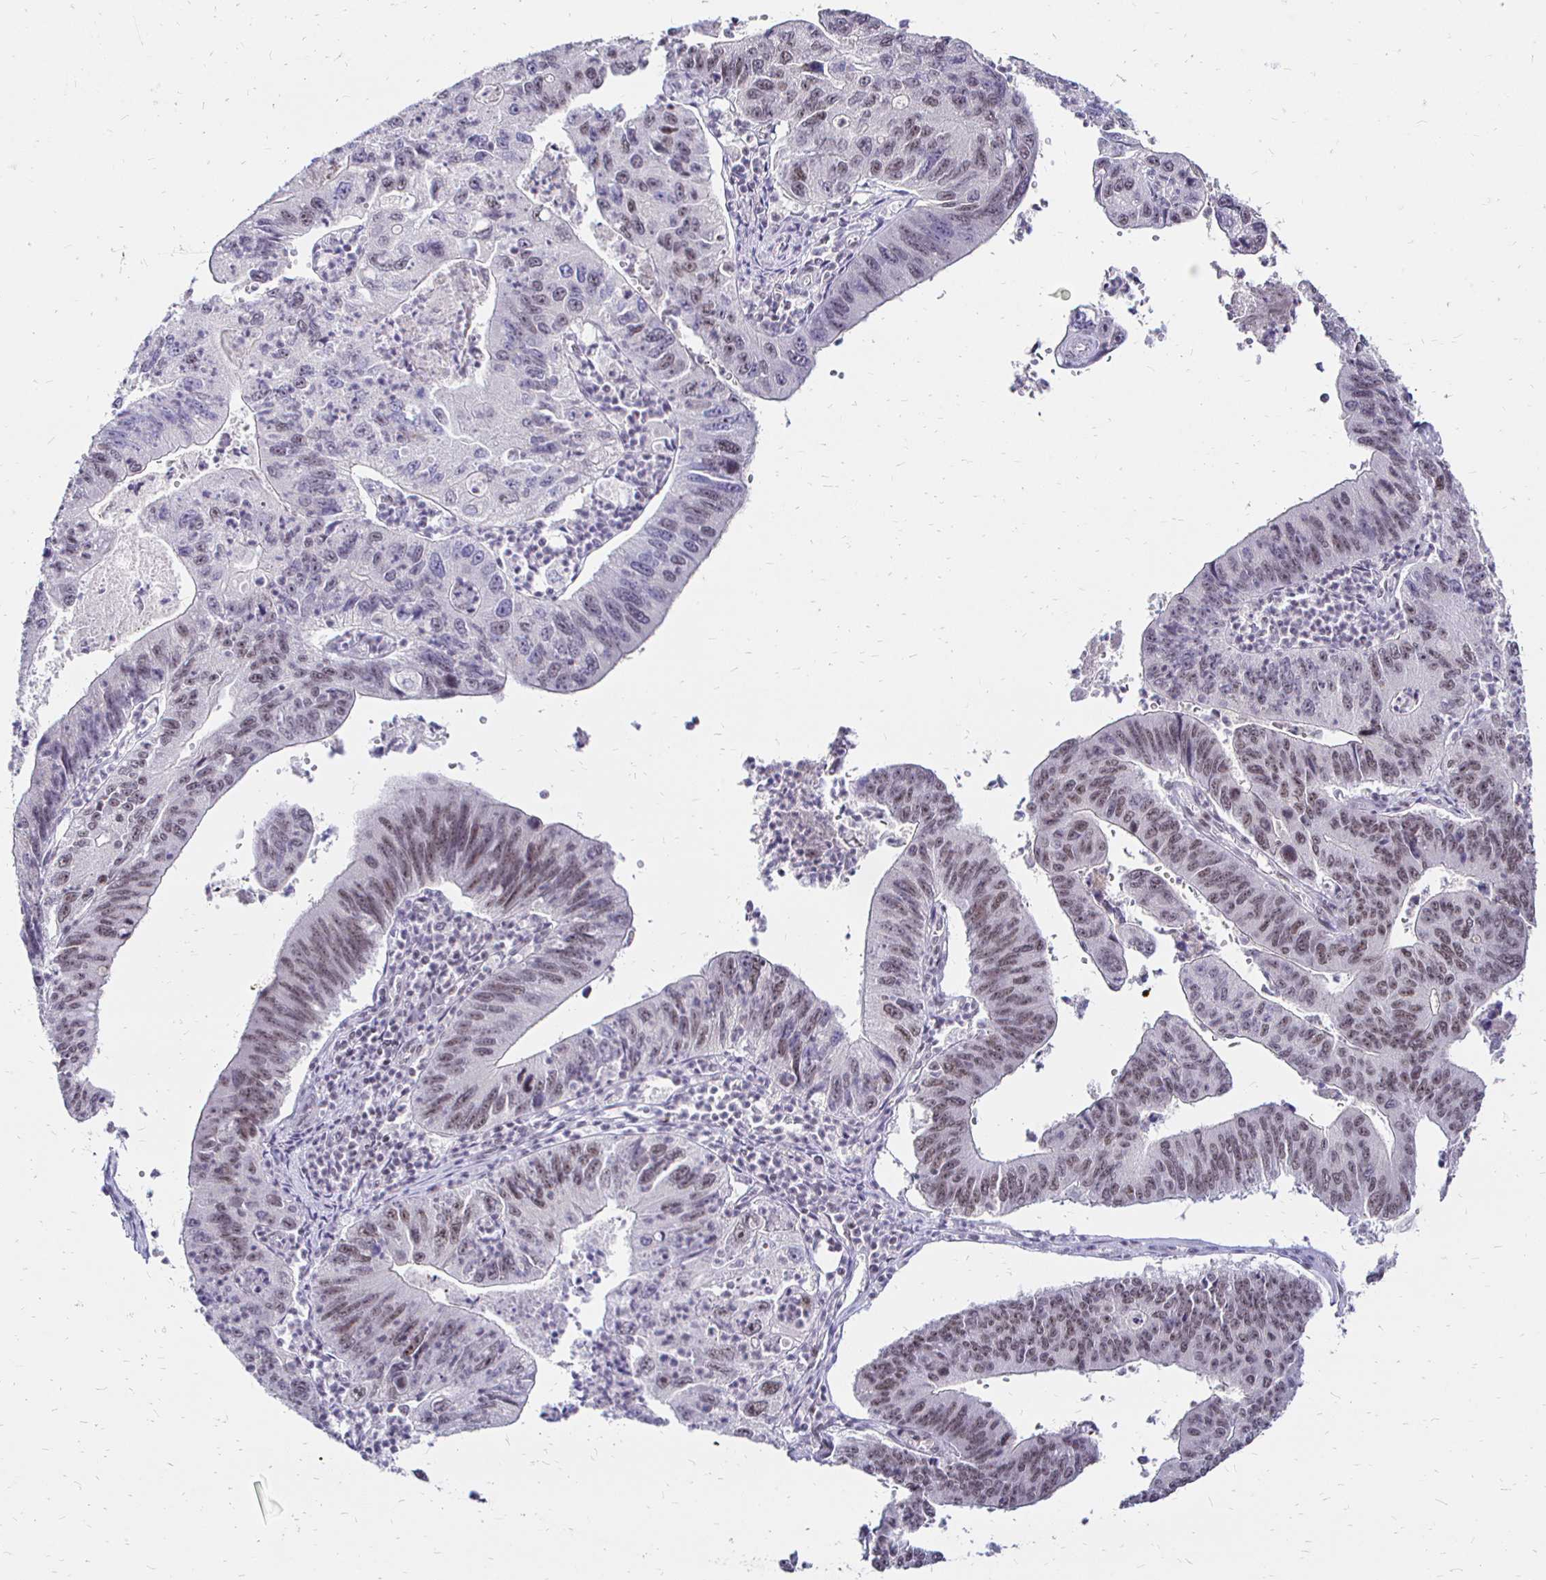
{"staining": {"intensity": "moderate", "quantity": "25%-75%", "location": "nuclear"}, "tissue": "stomach cancer", "cell_type": "Tumor cells", "image_type": "cancer", "snomed": [{"axis": "morphology", "description": "Adenocarcinoma, NOS"}, {"axis": "topography", "description": "Stomach"}], "caption": "Immunohistochemistry (IHC) of stomach cancer displays medium levels of moderate nuclear expression in about 25%-75% of tumor cells. (DAB = brown stain, brightfield microscopy at high magnification).", "gene": "SIN3A", "patient": {"sex": "male", "age": 59}}